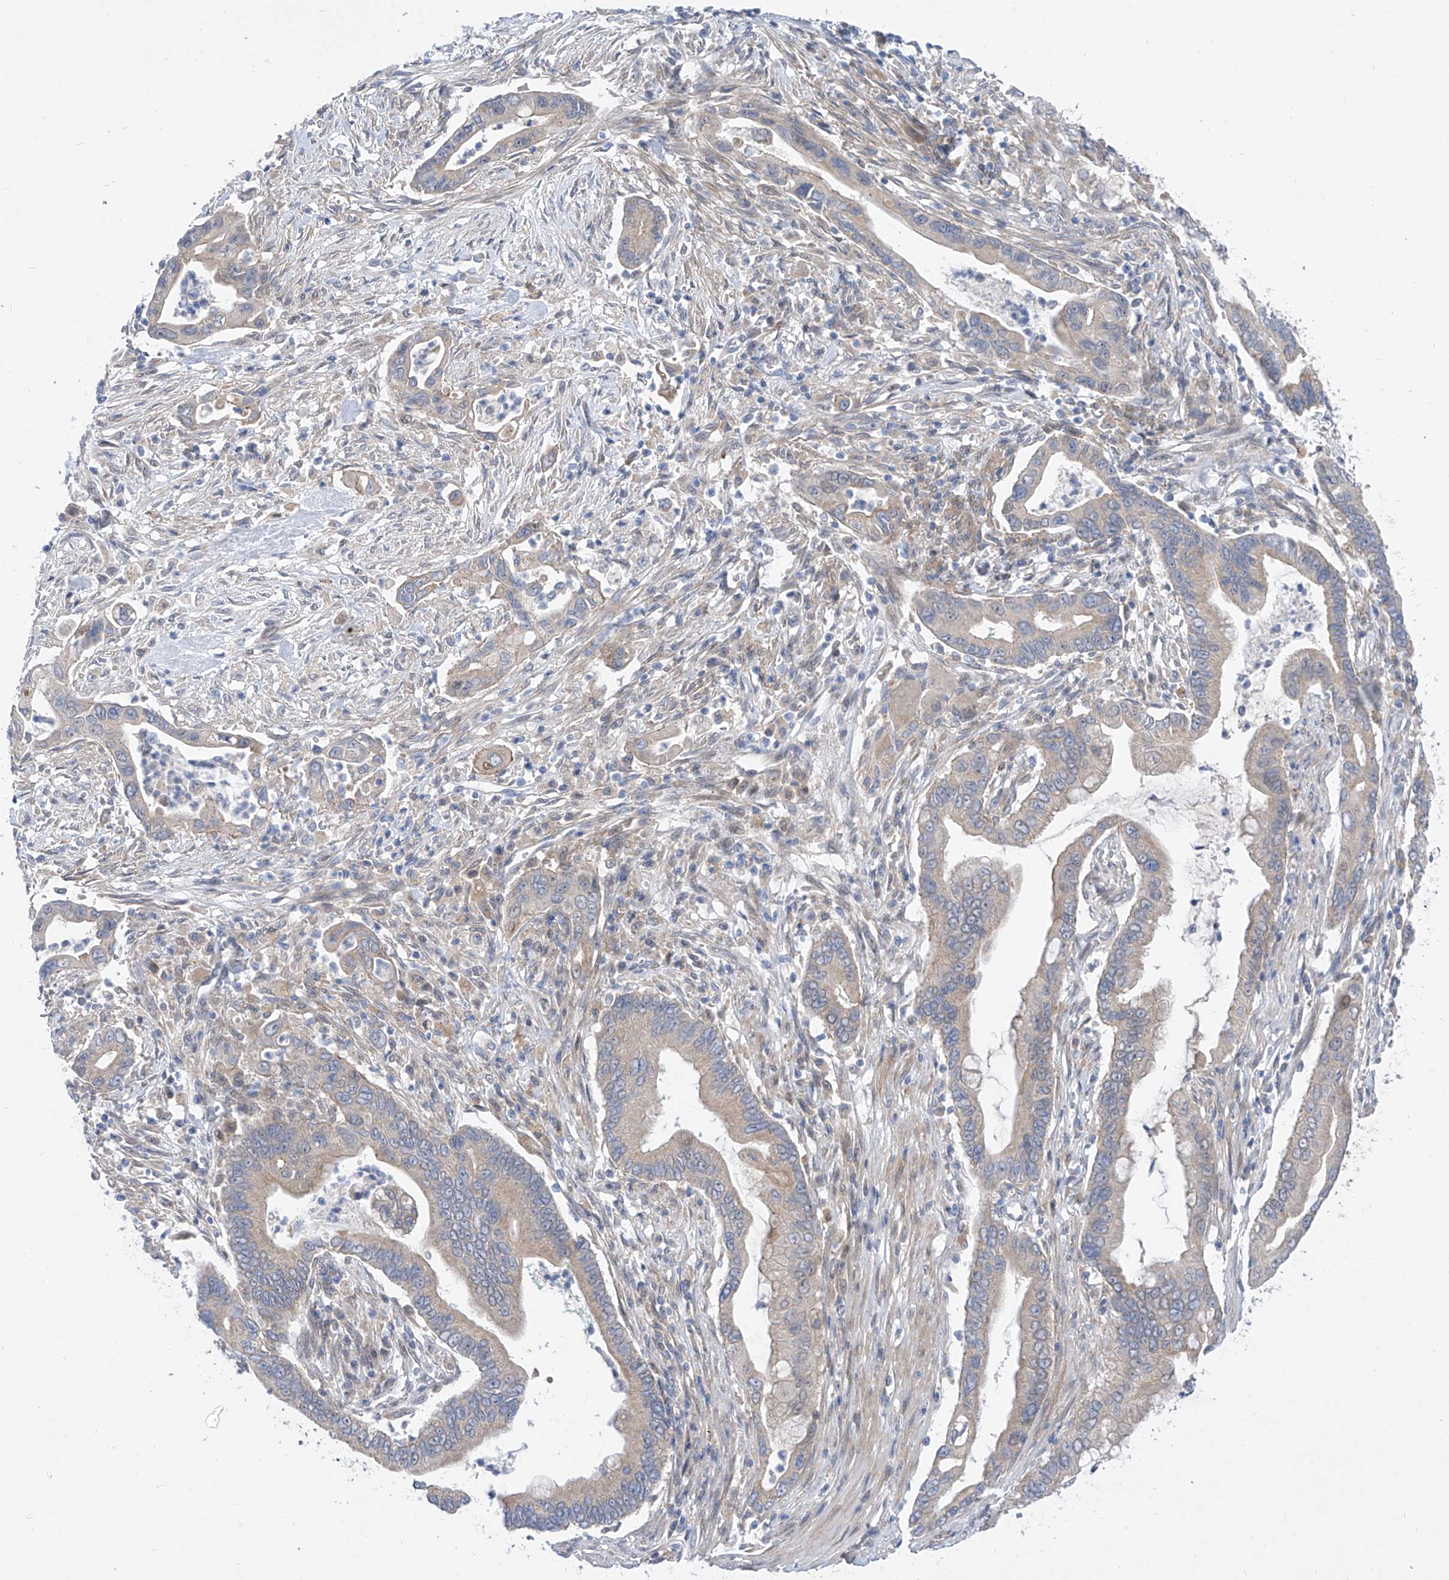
{"staining": {"intensity": "negative", "quantity": "none", "location": "none"}, "tissue": "pancreatic cancer", "cell_type": "Tumor cells", "image_type": "cancer", "snomed": [{"axis": "morphology", "description": "Adenocarcinoma, NOS"}, {"axis": "topography", "description": "Pancreas"}], "caption": "Protein analysis of pancreatic cancer shows no significant expression in tumor cells.", "gene": "SRBD1", "patient": {"sex": "male", "age": 78}}